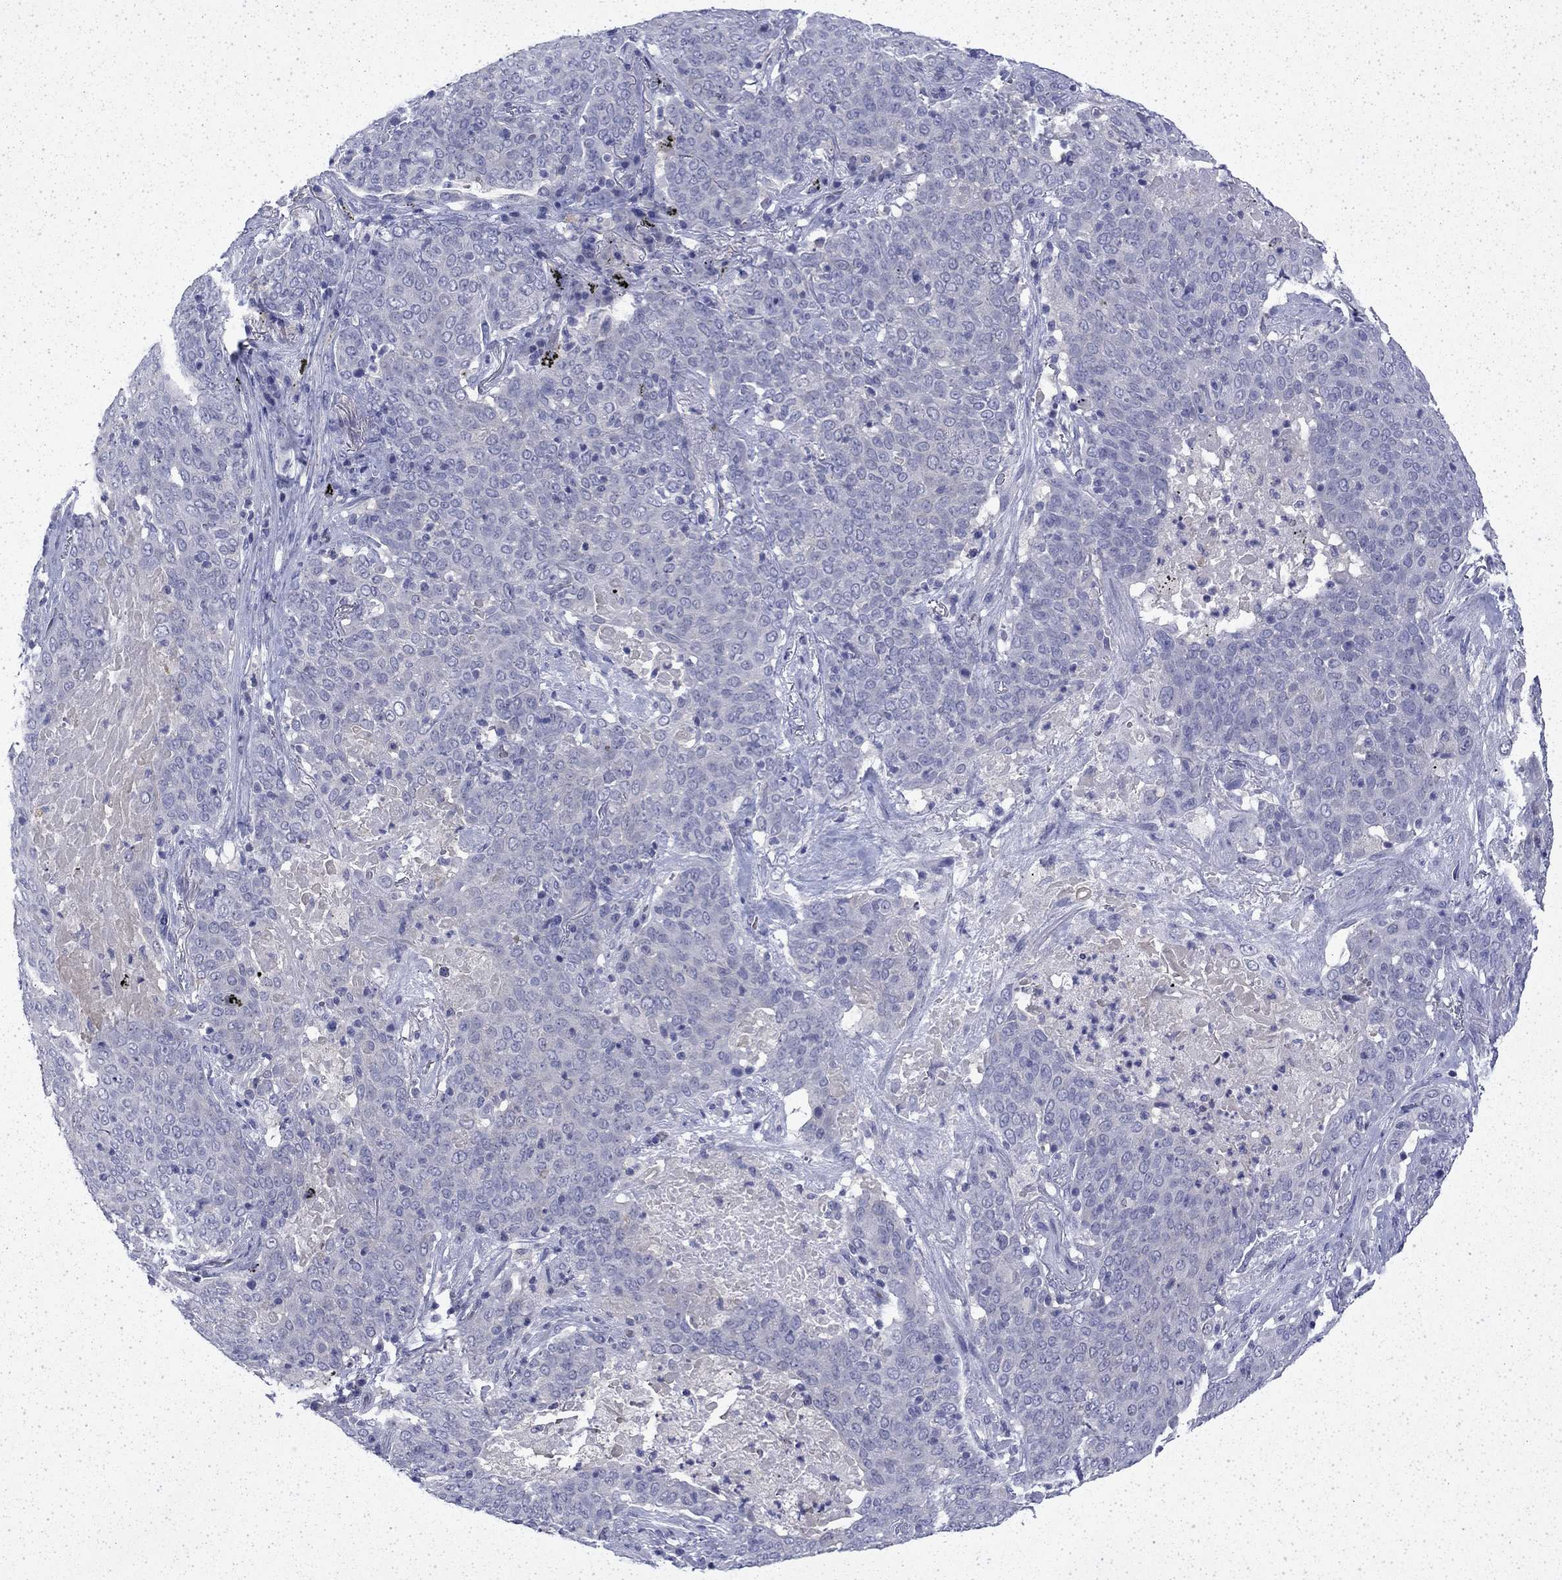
{"staining": {"intensity": "negative", "quantity": "none", "location": "none"}, "tissue": "lung cancer", "cell_type": "Tumor cells", "image_type": "cancer", "snomed": [{"axis": "morphology", "description": "Squamous cell carcinoma, NOS"}, {"axis": "topography", "description": "Lung"}], "caption": "The immunohistochemistry (IHC) histopathology image has no significant positivity in tumor cells of squamous cell carcinoma (lung) tissue.", "gene": "ENPP6", "patient": {"sex": "male", "age": 82}}